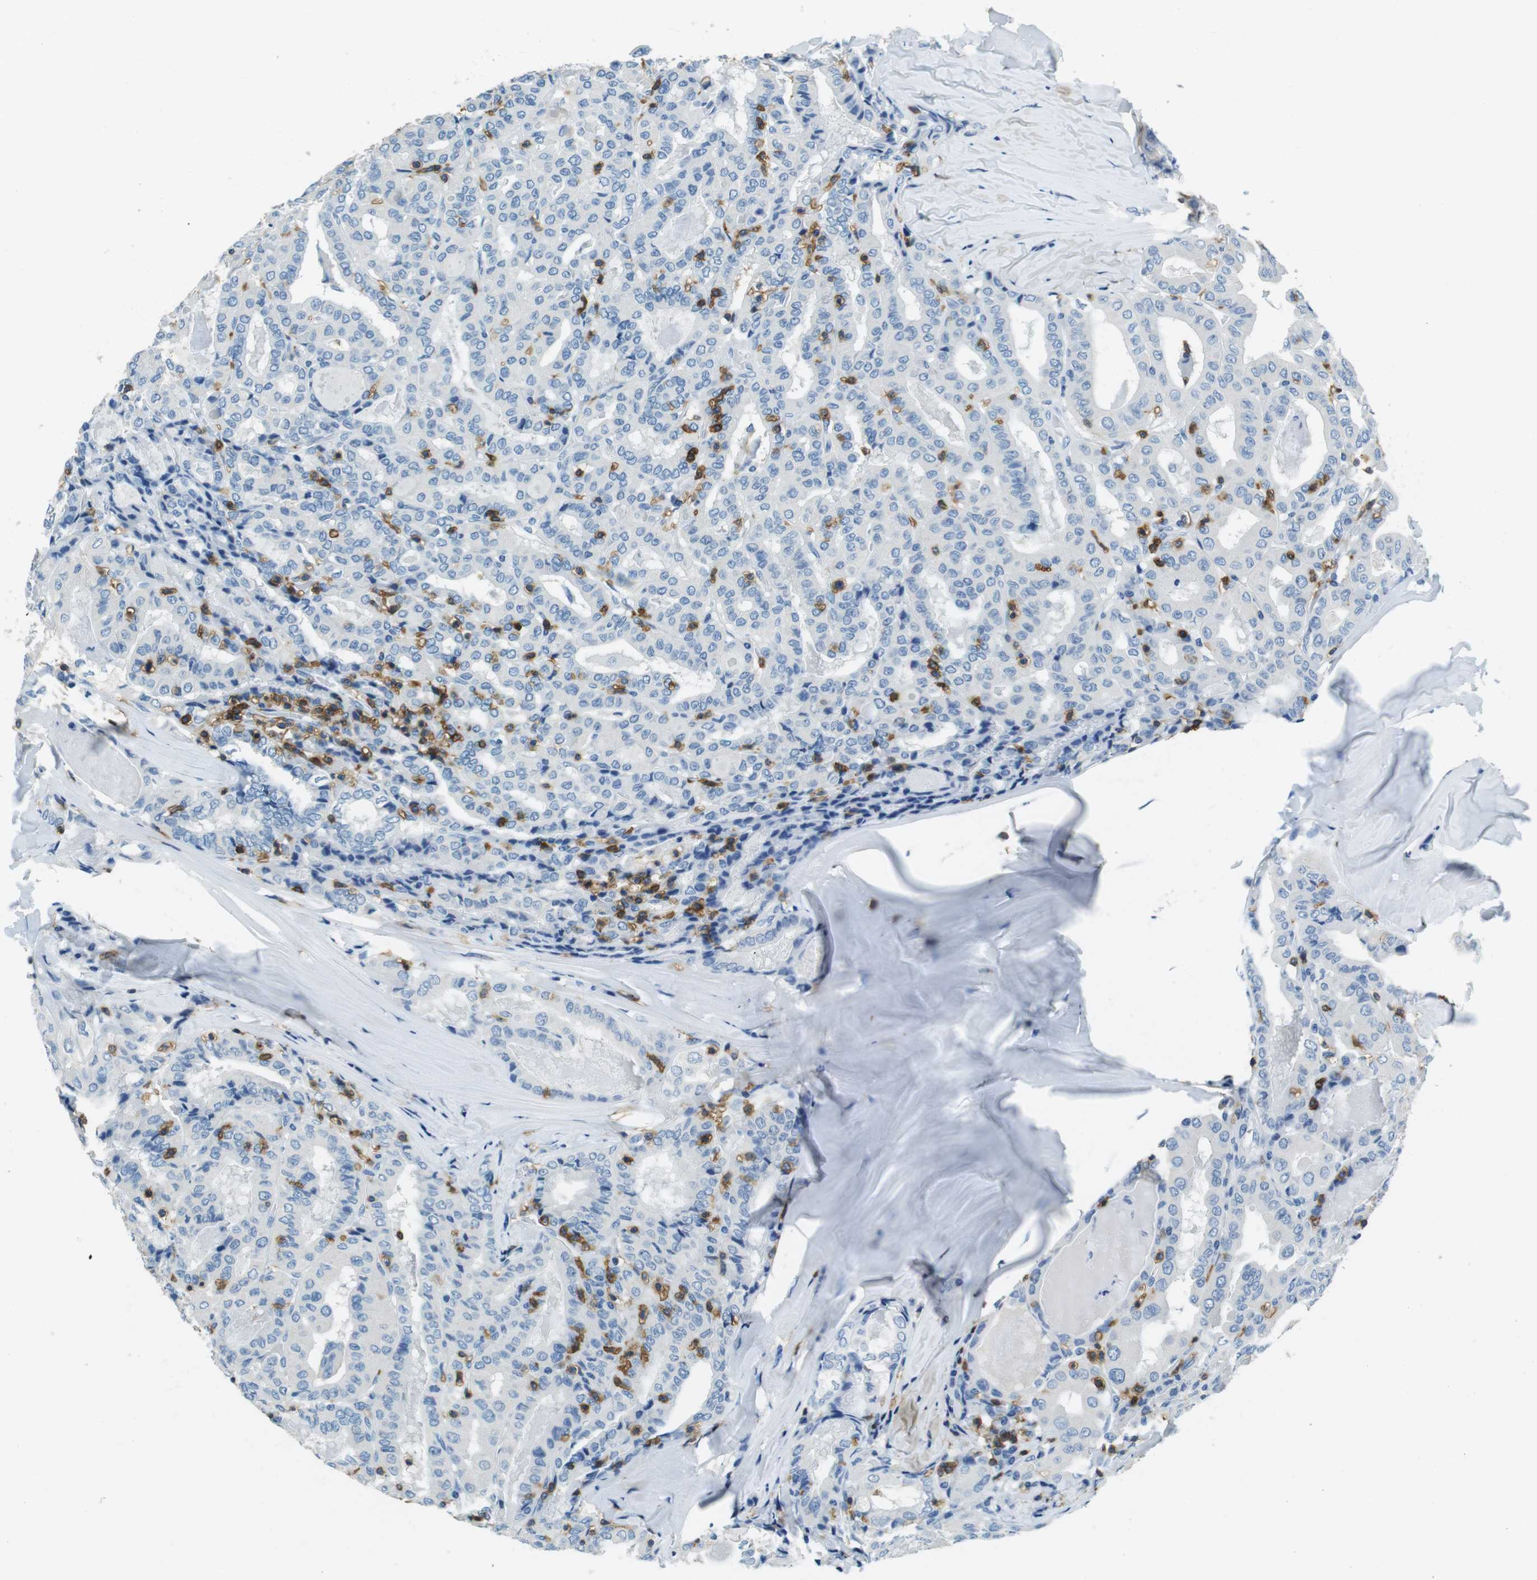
{"staining": {"intensity": "negative", "quantity": "none", "location": "none"}, "tissue": "thyroid cancer", "cell_type": "Tumor cells", "image_type": "cancer", "snomed": [{"axis": "morphology", "description": "Papillary adenocarcinoma, NOS"}, {"axis": "topography", "description": "Thyroid gland"}], "caption": "Tumor cells show no significant expression in thyroid cancer.", "gene": "LAT", "patient": {"sex": "female", "age": 42}}